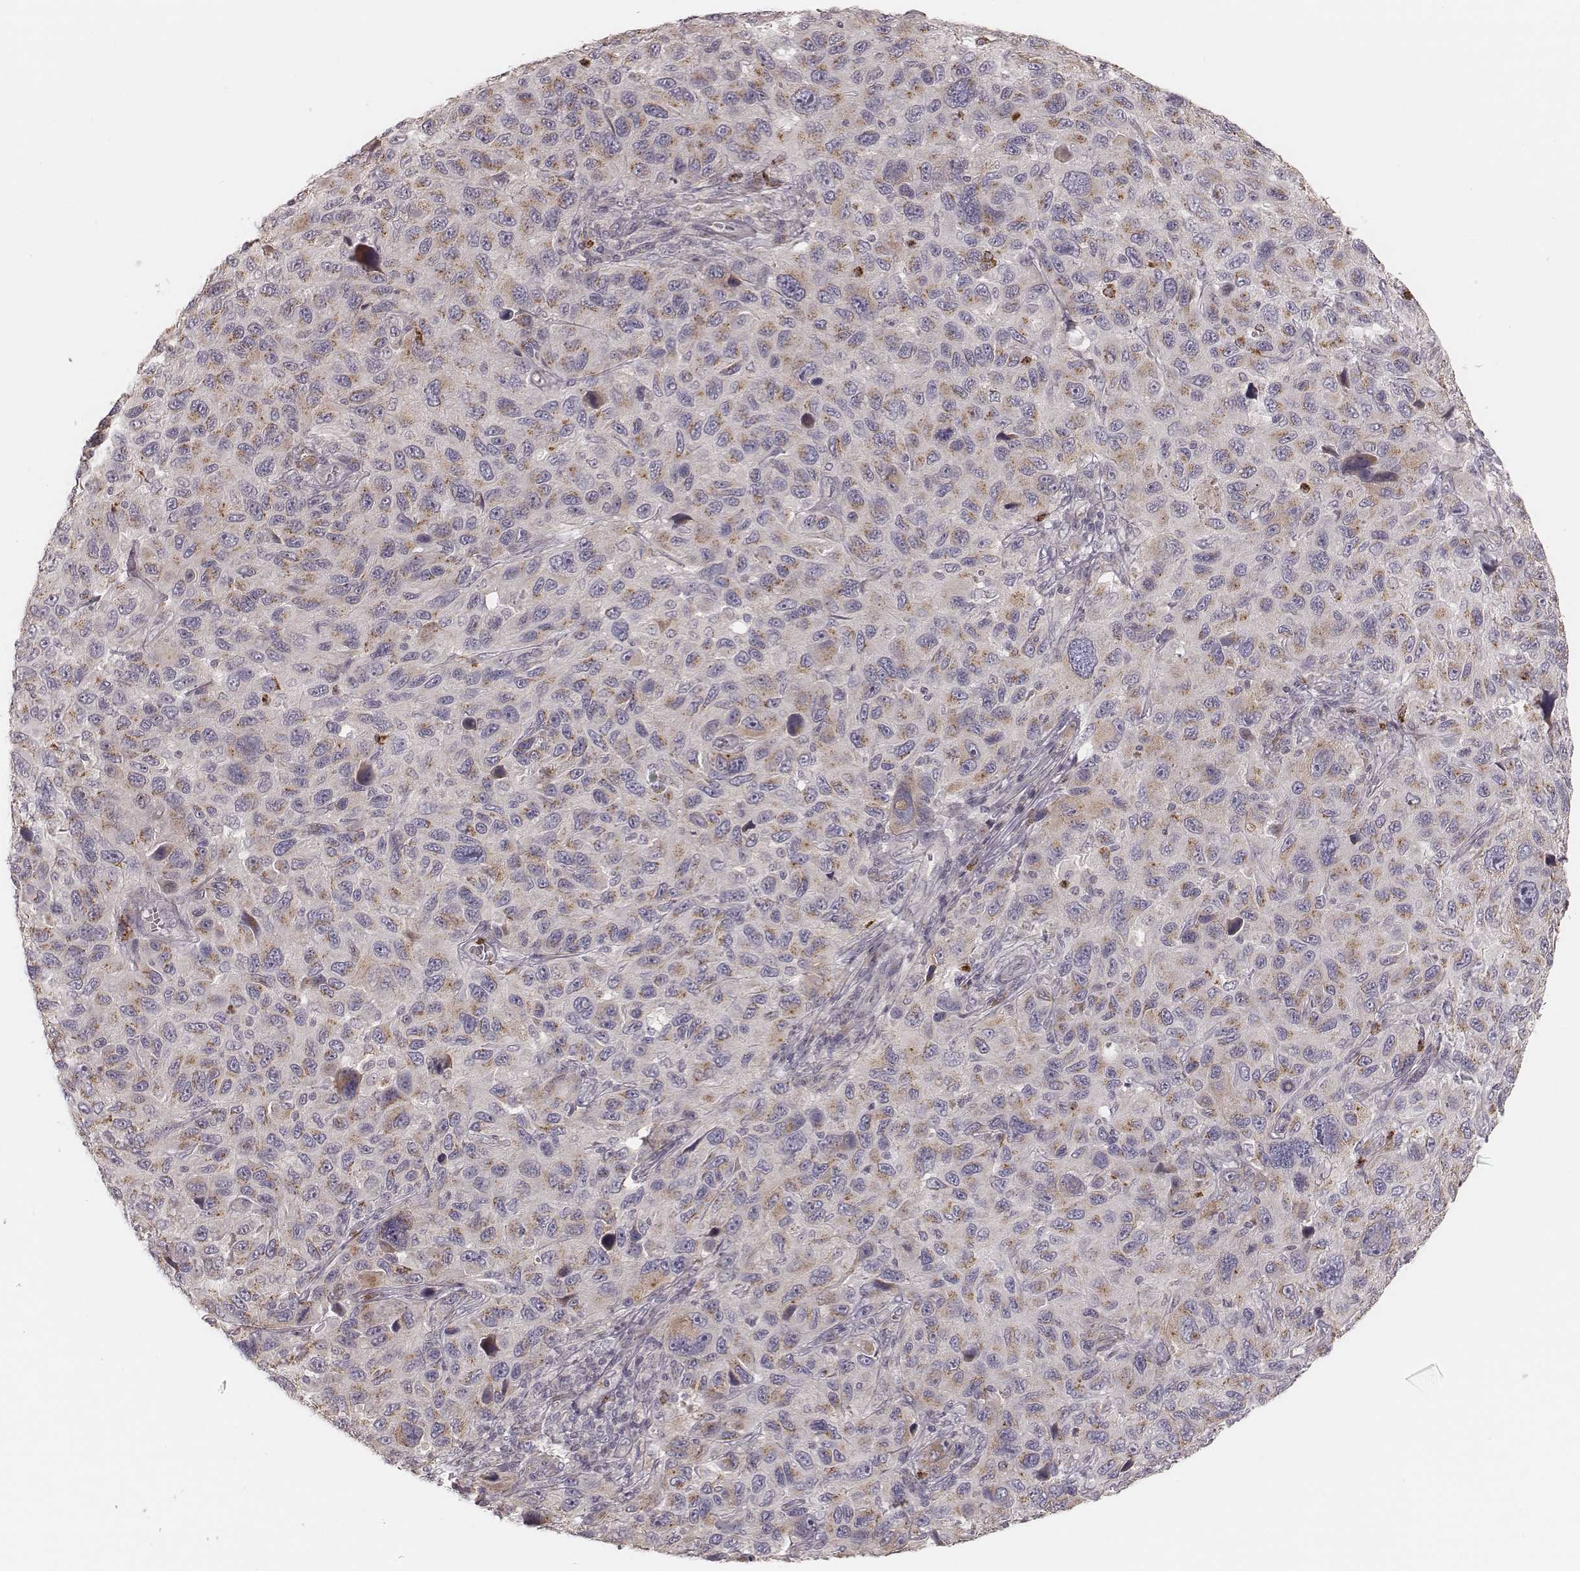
{"staining": {"intensity": "weak", "quantity": ">75%", "location": "cytoplasmic/membranous"}, "tissue": "melanoma", "cell_type": "Tumor cells", "image_type": "cancer", "snomed": [{"axis": "morphology", "description": "Malignant melanoma, NOS"}, {"axis": "topography", "description": "Skin"}], "caption": "Melanoma stained with a brown dye shows weak cytoplasmic/membranous positive positivity in approximately >75% of tumor cells.", "gene": "ABCA7", "patient": {"sex": "male", "age": 53}}